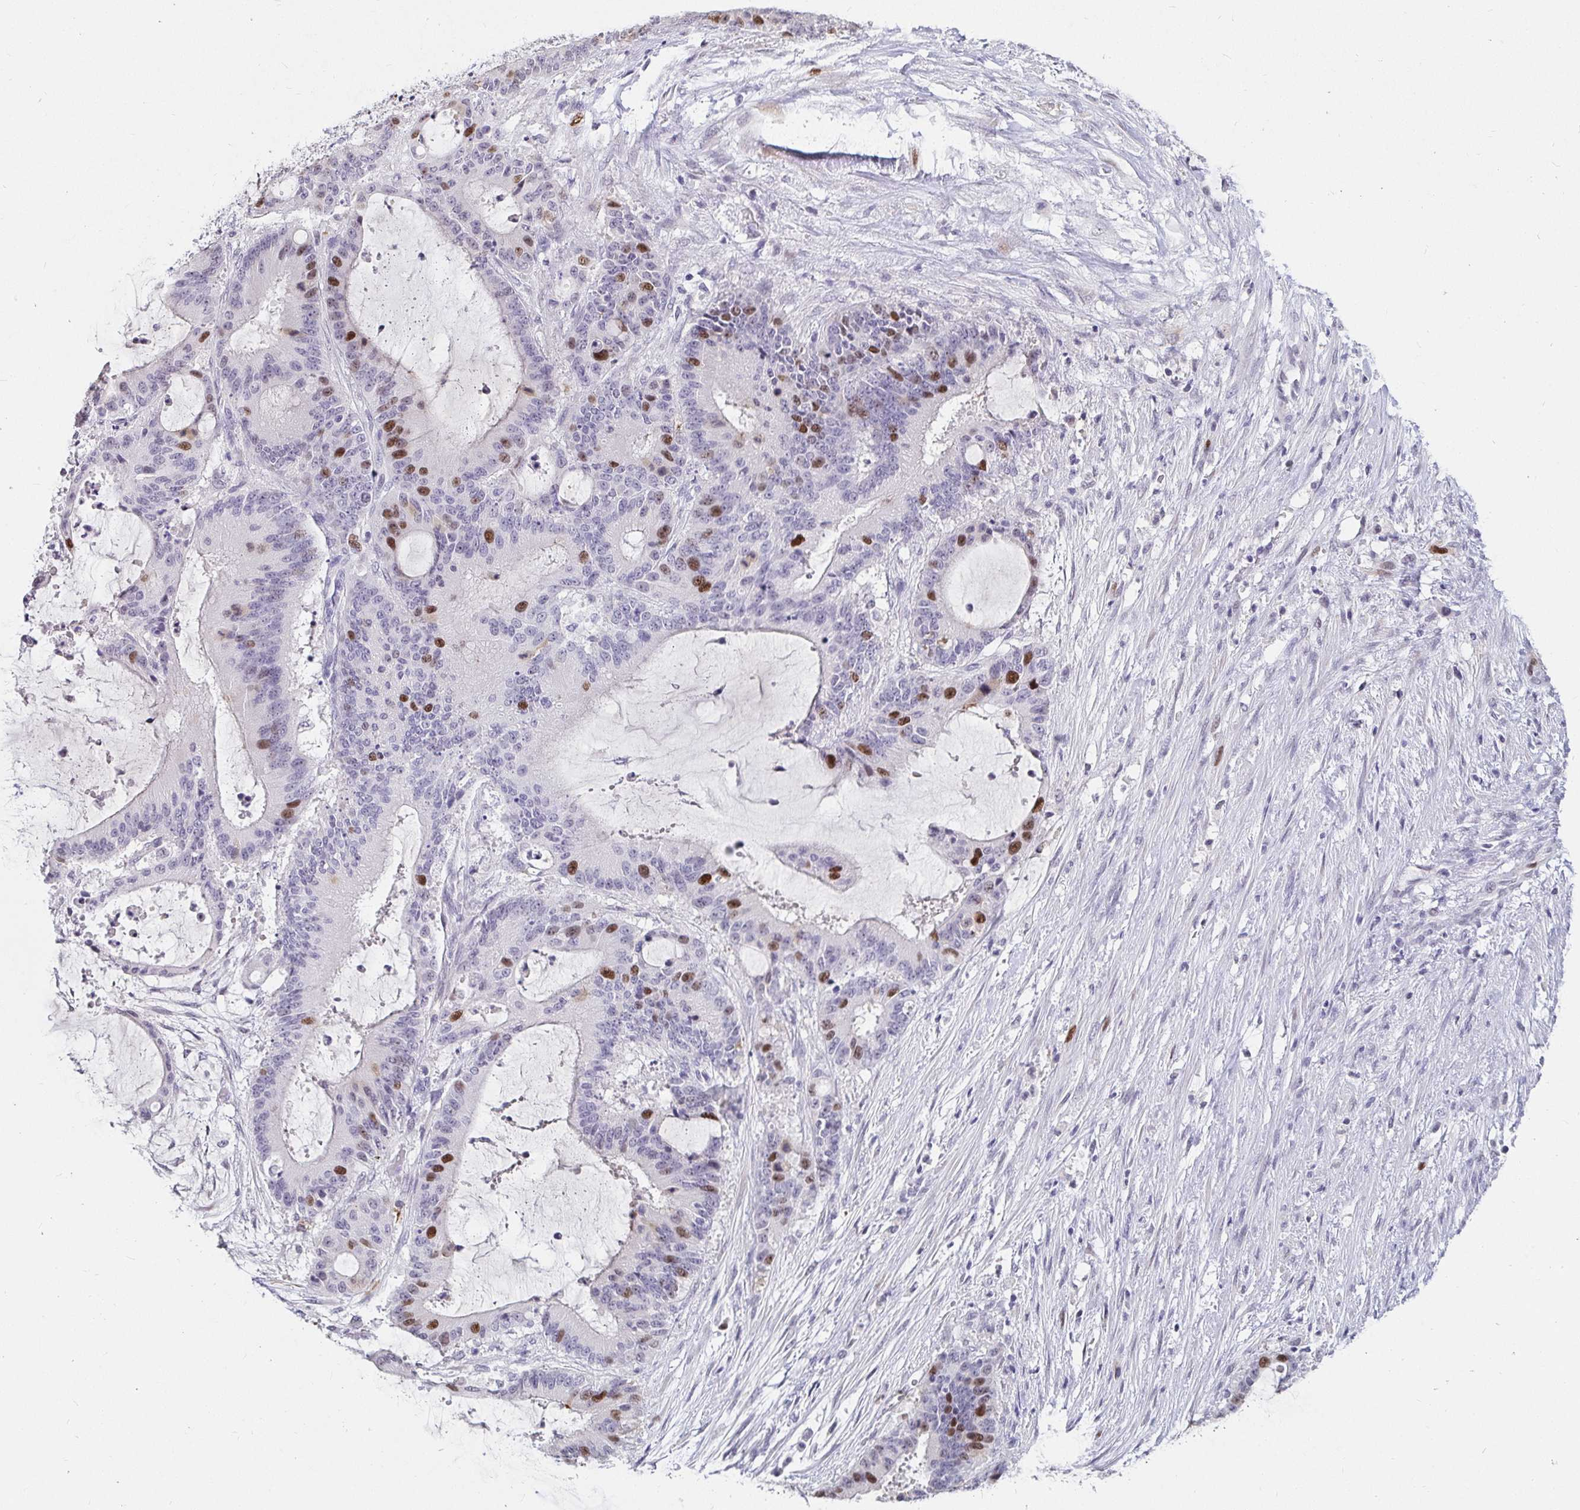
{"staining": {"intensity": "moderate", "quantity": "25%-75%", "location": "nuclear"}, "tissue": "liver cancer", "cell_type": "Tumor cells", "image_type": "cancer", "snomed": [{"axis": "morphology", "description": "Normal tissue, NOS"}, {"axis": "morphology", "description": "Cholangiocarcinoma"}, {"axis": "topography", "description": "Liver"}, {"axis": "topography", "description": "Peripheral nerve tissue"}], "caption": "High-magnification brightfield microscopy of liver cancer stained with DAB (3,3'-diaminobenzidine) (brown) and counterstained with hematoxylin (blue). tumor cells exhibit moderate nuclear positivity is present in about25%-75% of cells.", "gene": "ANLN", "patient": {"sex": "female", "age": 73}}